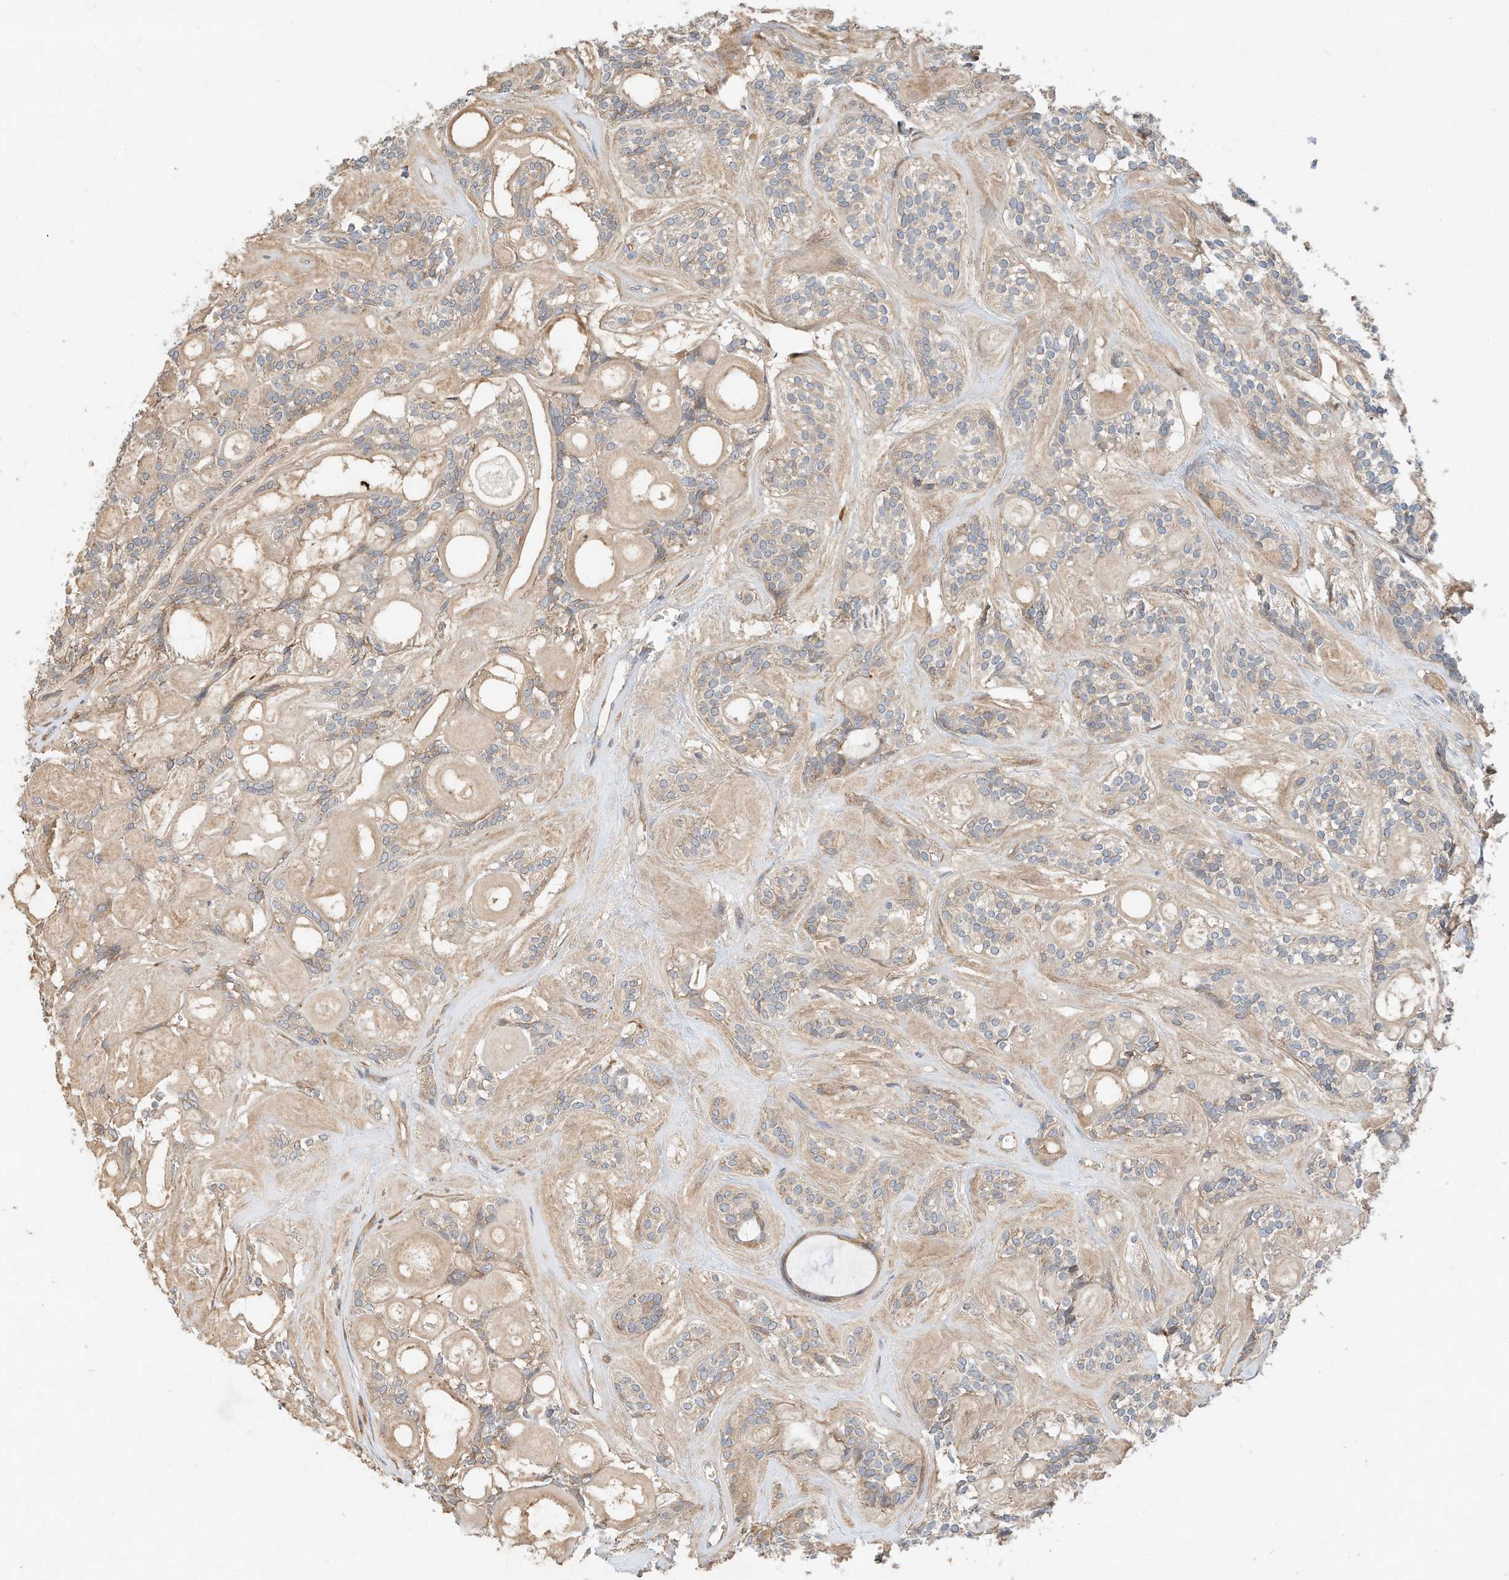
{"staining": {"intensity": "weak", "quantity": ">75%", "location": "cytoplasmic/membranous"}, "tissue": "head and neck cancer", "cell_type": "Tumor cells", "image_type": "cancer", "snomed": [{"axis": "morphology", "description": "Adenocarcinoma, NOS"}, {"axis": "topography", "description": "Head-Neck"}], "caption": "Head and neck cancer tissue shows weak cytoplasmic/membranous staining in about >75% of tumor cells, visualized by immunohistochemistry.", "gene": "CPAMD8", "patient": {"sex": "male", "age": 66}}